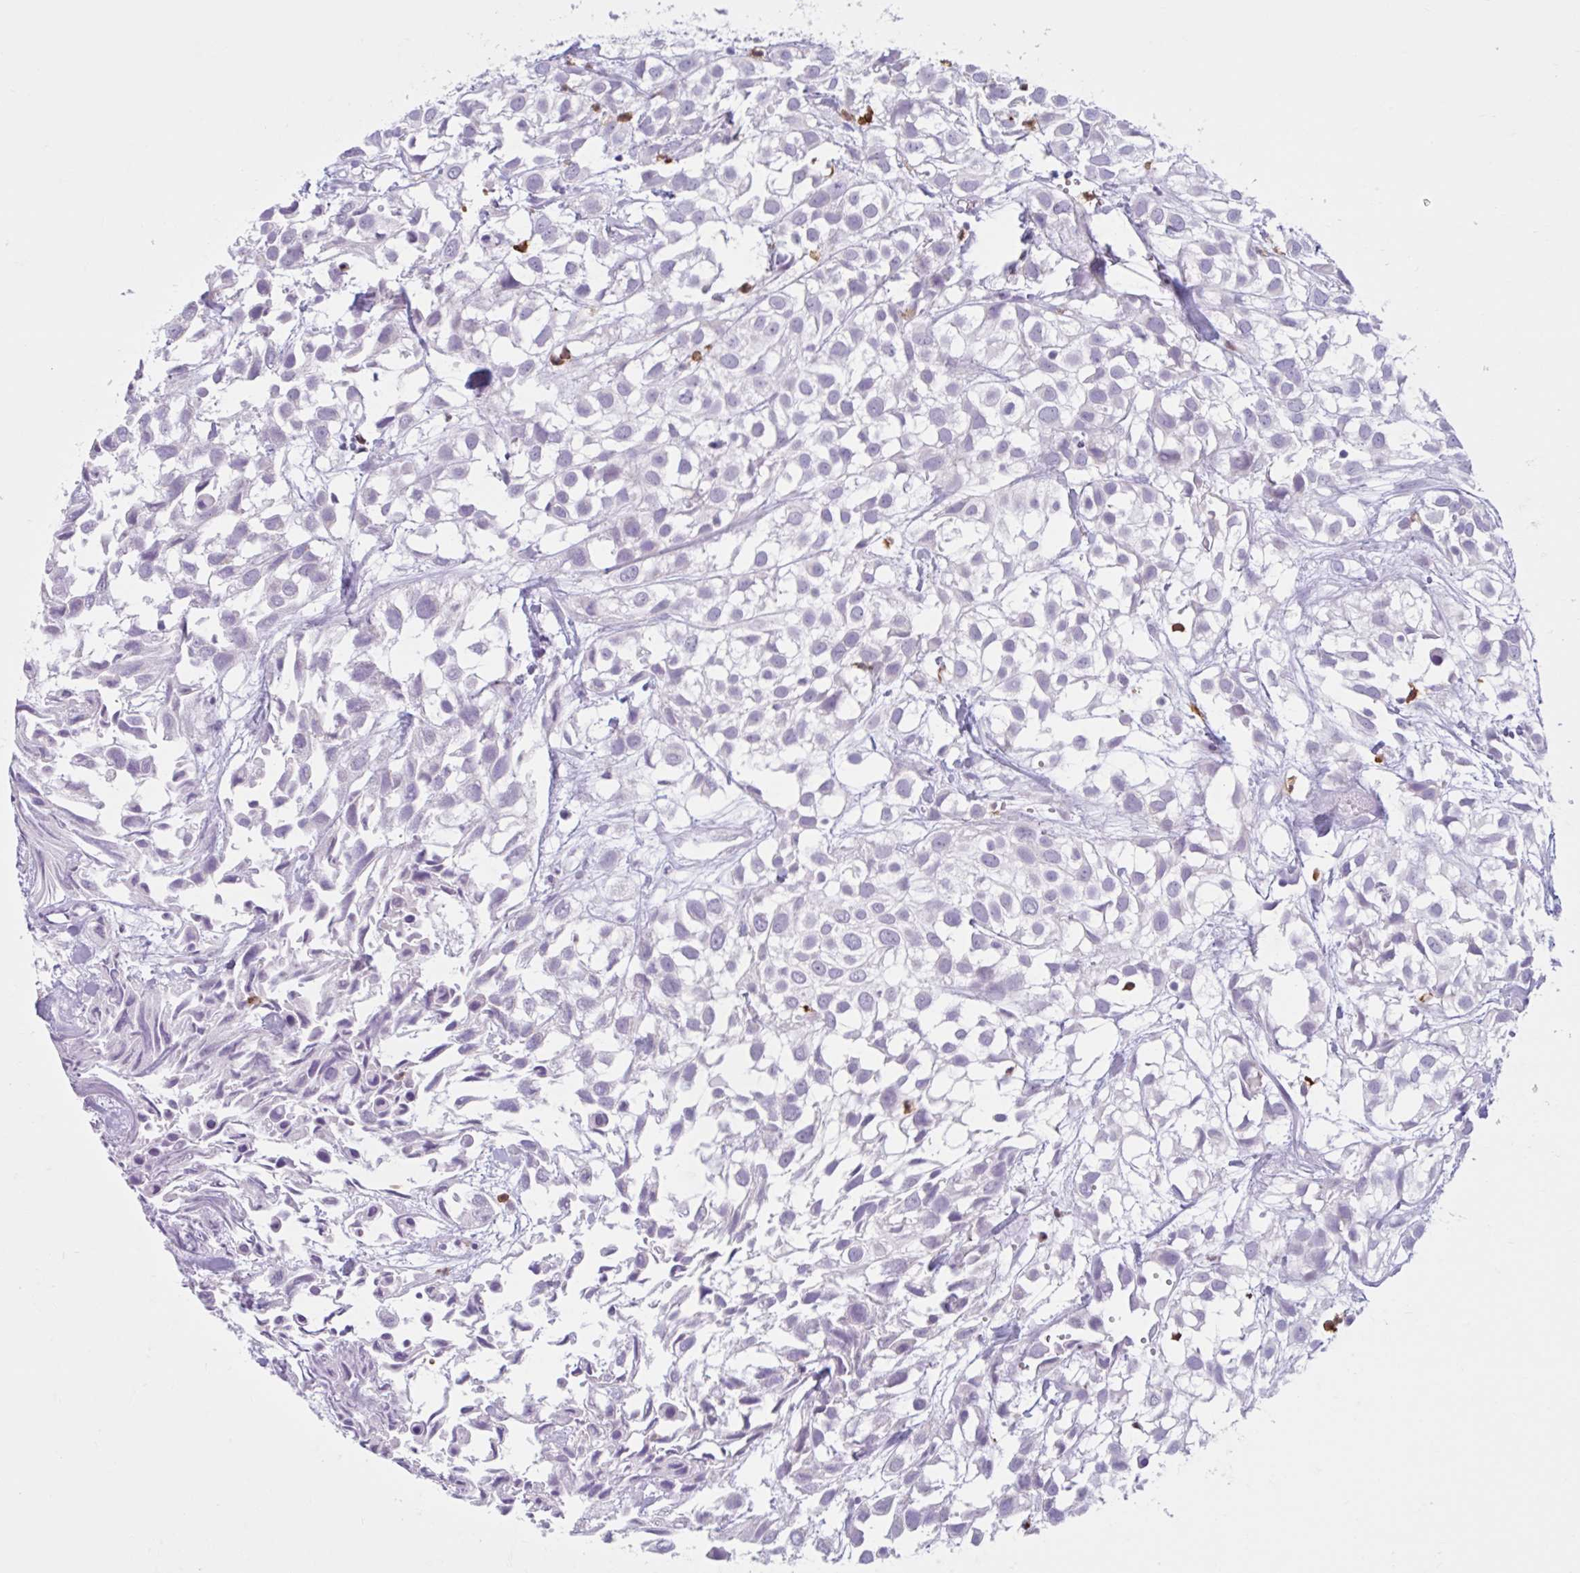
{"staining": {"intensity": "negative", "quantity": "none", "location": "none"}, "tissue": "urothelial cancer", "cell_type": "Tumor cells", "image_type": "cancer", "snomed": [{"axis": "morphology", "description": "Urothelial carcinoma, High grade"}, {"axis": "topography", "description": "Urinary bladder"}], "caption": "Human urothelial cancer stained for a protein using immunohistochemistry (IHC) demonstrates no positivity in tumor cells.", "gene": "CEP120", "patient": {"sex": "male", "age": 56}}